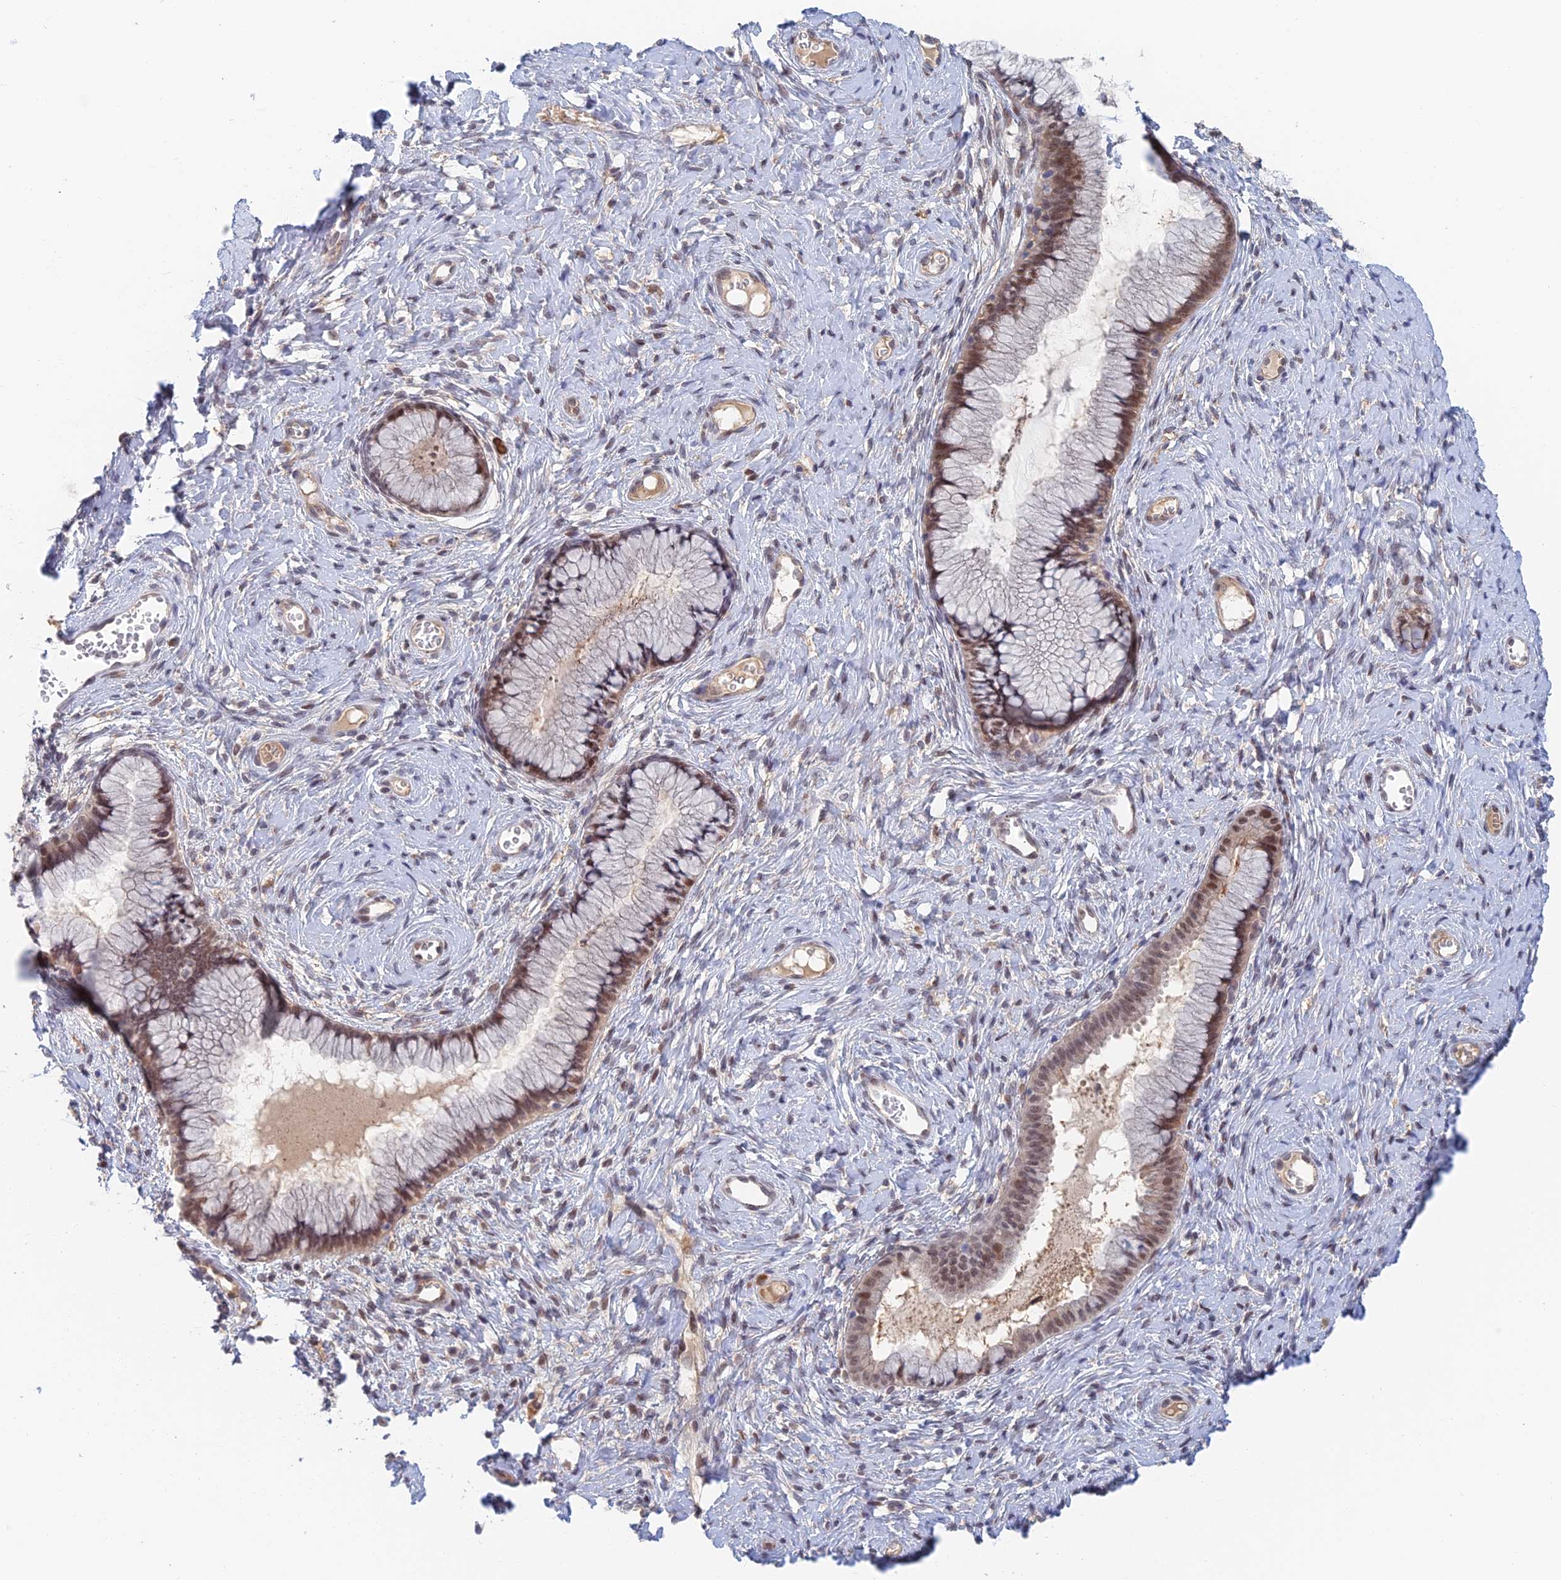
{"staining": {"intensity": "moderate", "quantity": ">75%", "location": "nuclear"}, "tissue": "cervix", "cell_type": "Glandular cells", "image_type": "normal", "snomed": [{"axis": "morphology", "description": "Normal tissue, NOS"}, {"axis": "topography", "description": "Cervix"}], "caption": "IHC micrograph of unremarkable cervix: human cervix stained using immunohistochemistry displays medium levels of moderate protein expression localized specifically in the nuclear of glandular cells, appearing as a nuclear brown color.", "gene": "ZUP1", "patient": {"sex": "female", "age": 42}}